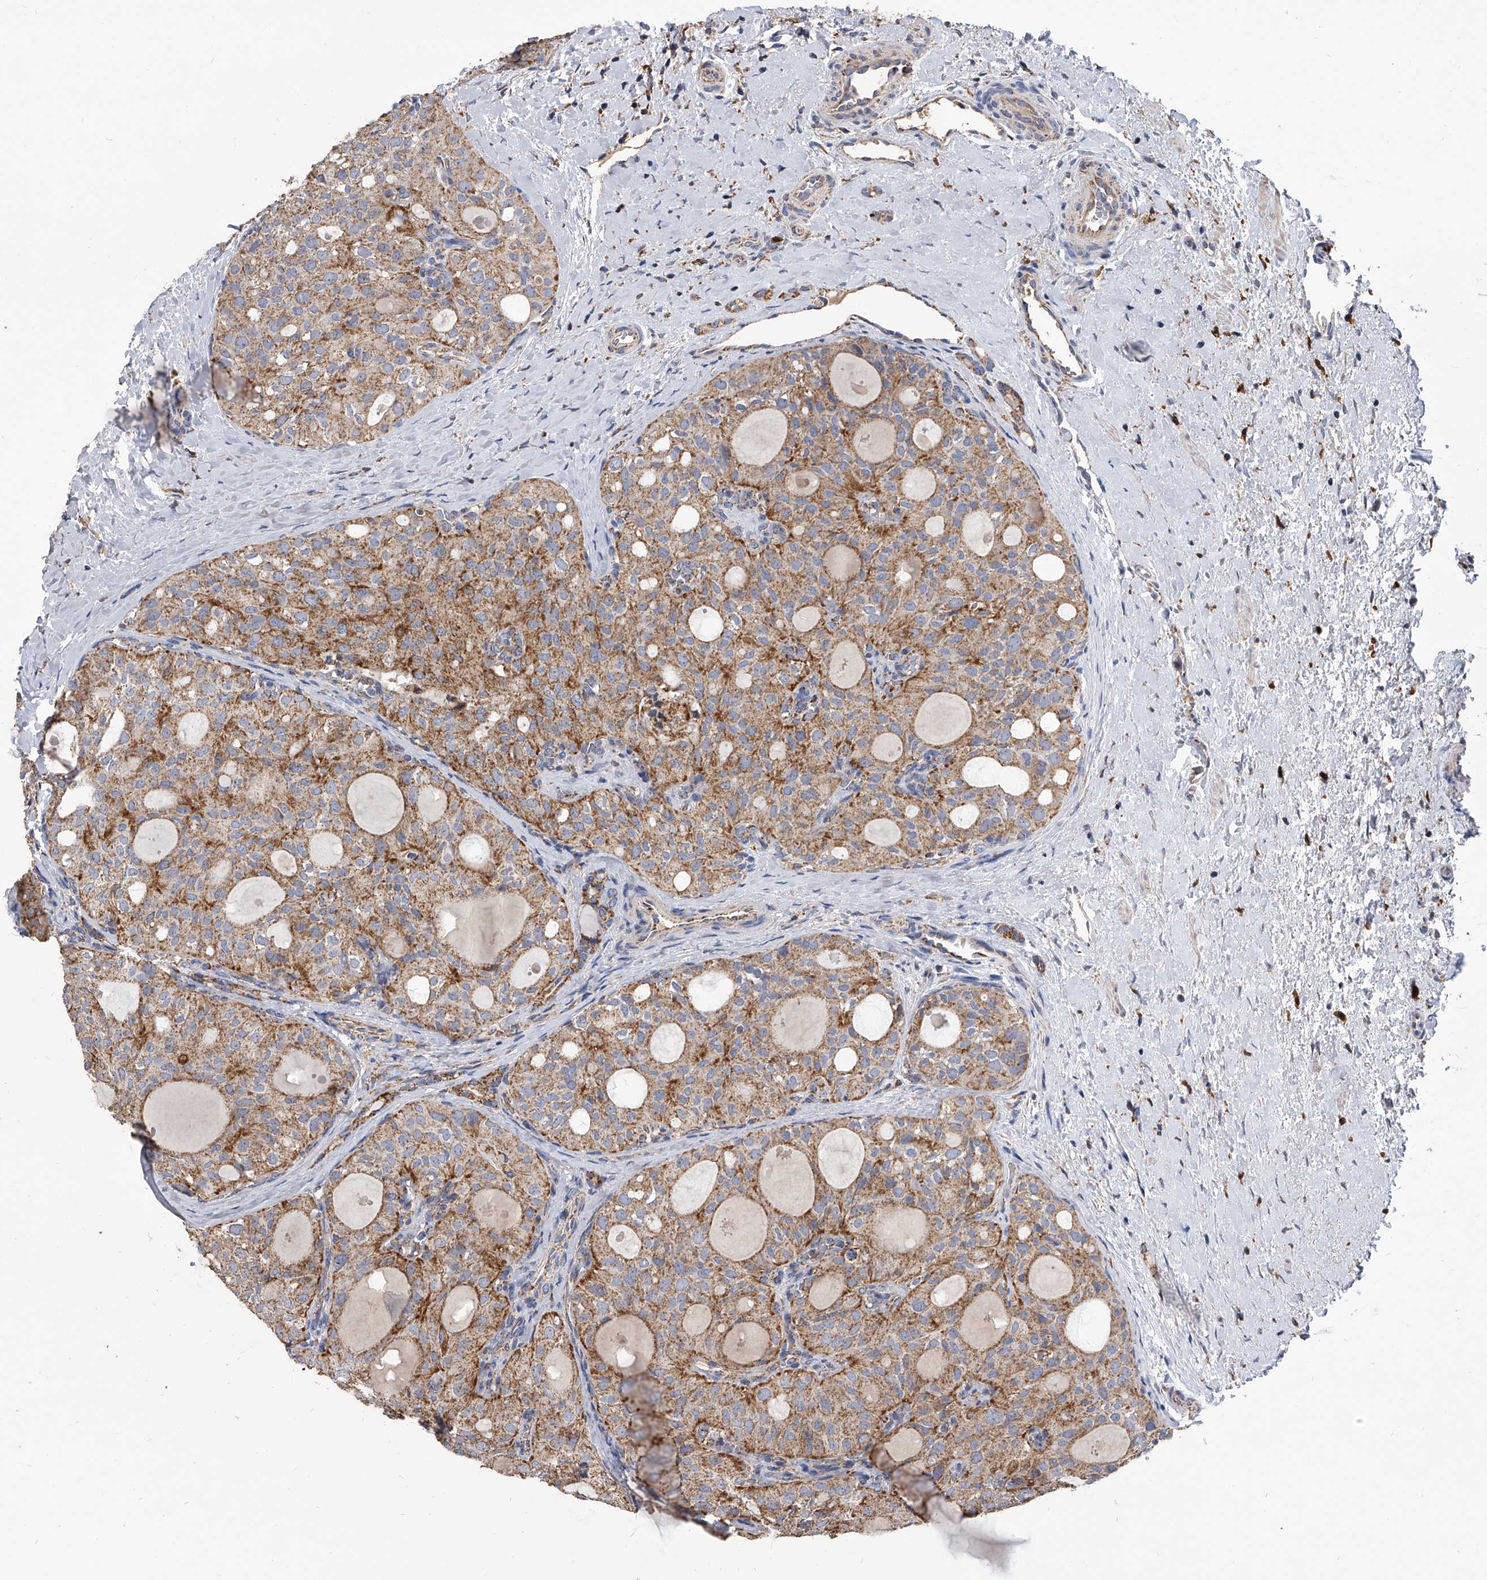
{"staining": {"intensity": "moderate", "quantity": ">75%", "location": "cytoplasmic/membranous"}, "tissue": "thyroid cancer", "cell_type": "Tumor cells", "image_type": "cancer", "snomed": [{"axis": "morphology", "description": "Follicular adenoma carcinoma, NOS"}, {"axis": "topography", "description": "Thyroid gland"}], "caption": "Thyroid cancer stained with a brown dye demonstrates moderate cytoplasmic/membranous positive expression in approximately >75% of tumor cells.", "gene": "MRPL28", "patient": {"sex": "male", "age": 75}}